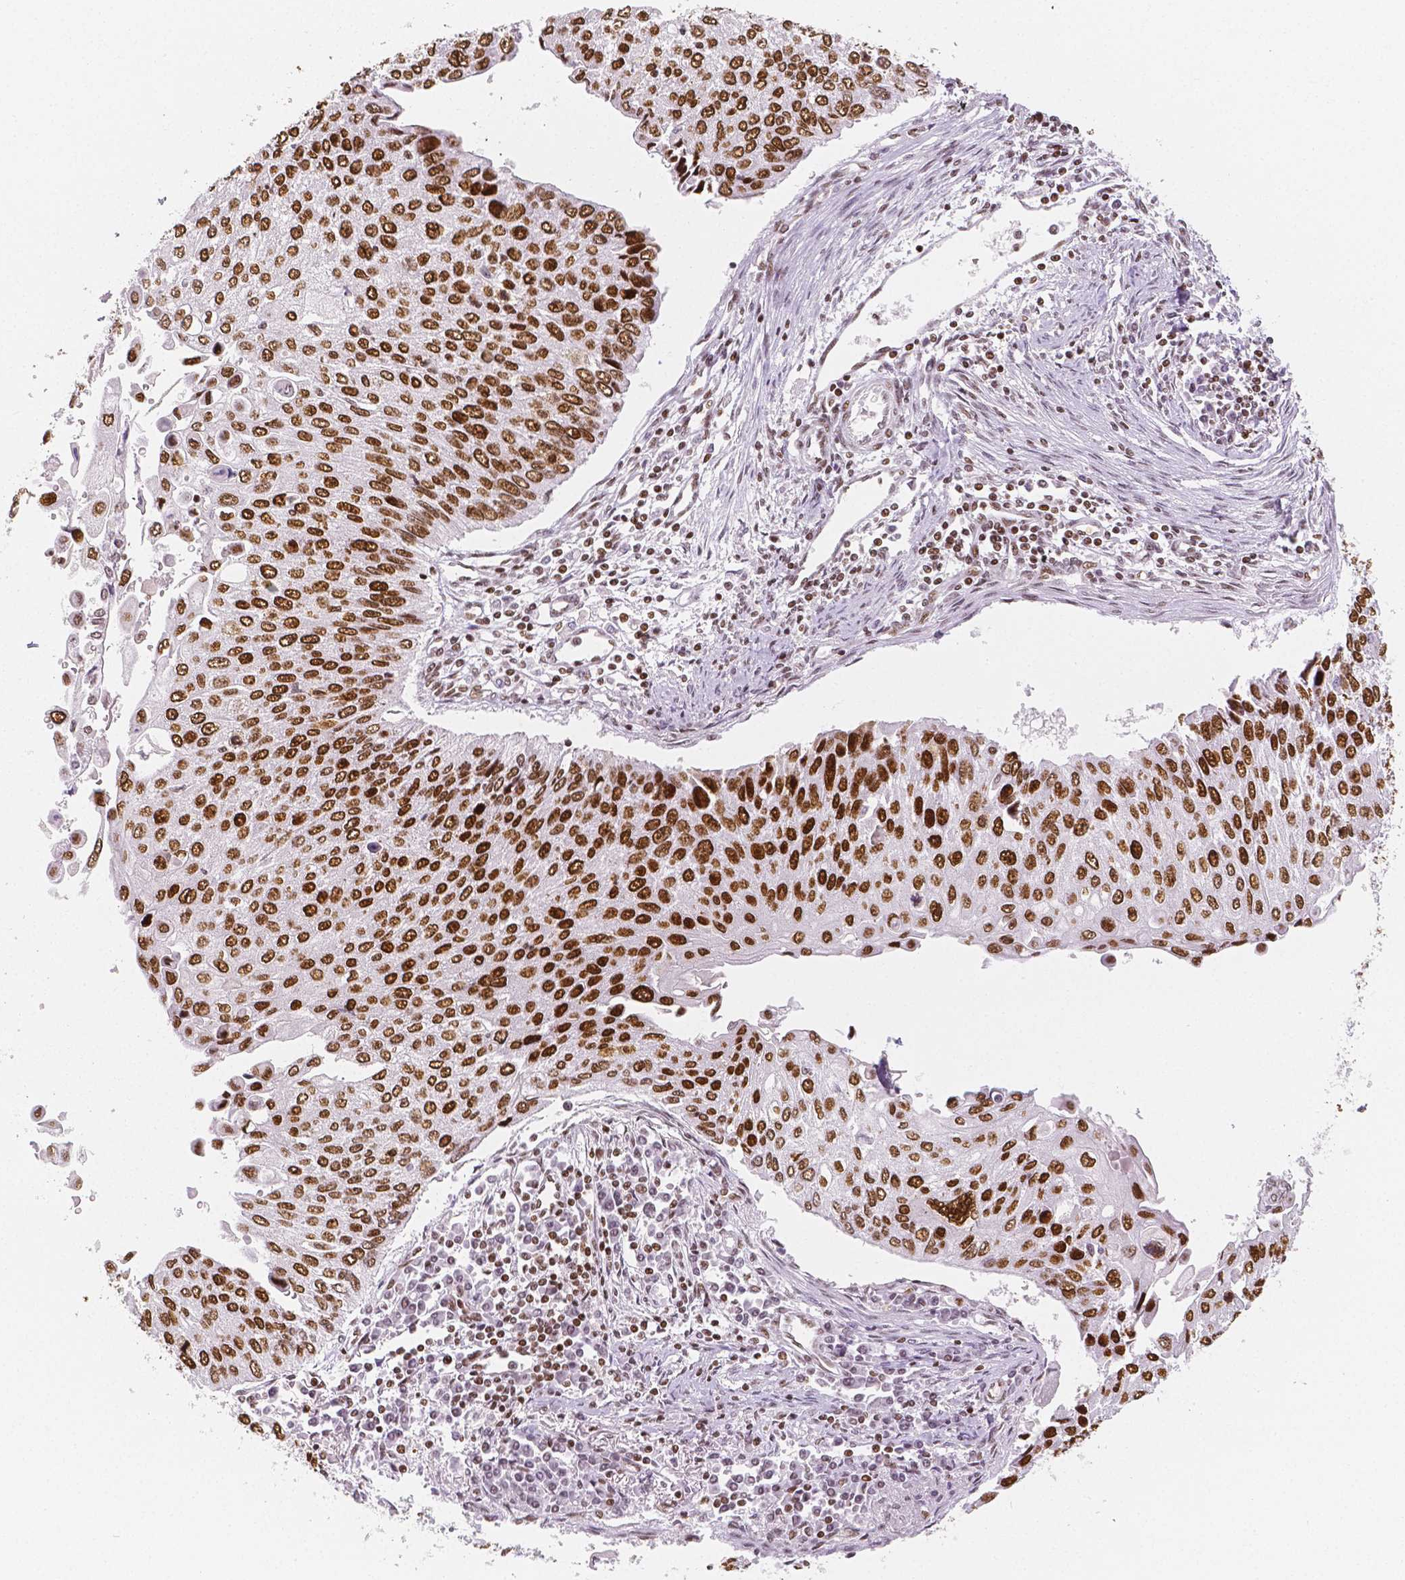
{"staining": {"intensity": "strong", "quantity": ">75%", "location": "nuclear"}, "tissue": "lung cancer", "cell_type": "Tumor cells", "image_type": "cancer", "snomed": [{"axis": "morphology", "description": "Squamous cell carcinoma, NOS"}, {"axis": "morphology", "description": "Squamous cell carcinoma, metastatic, NOS"}, {"axis": "topography", "description": "Lung"}], "caption": "Lung cancer stained for a protein (brown) exhibits strong nuclear positive expression in approximately >75% of tumor cells.", "gene": "HDAC1", "patient": {"sex": "male", "age": 63}}